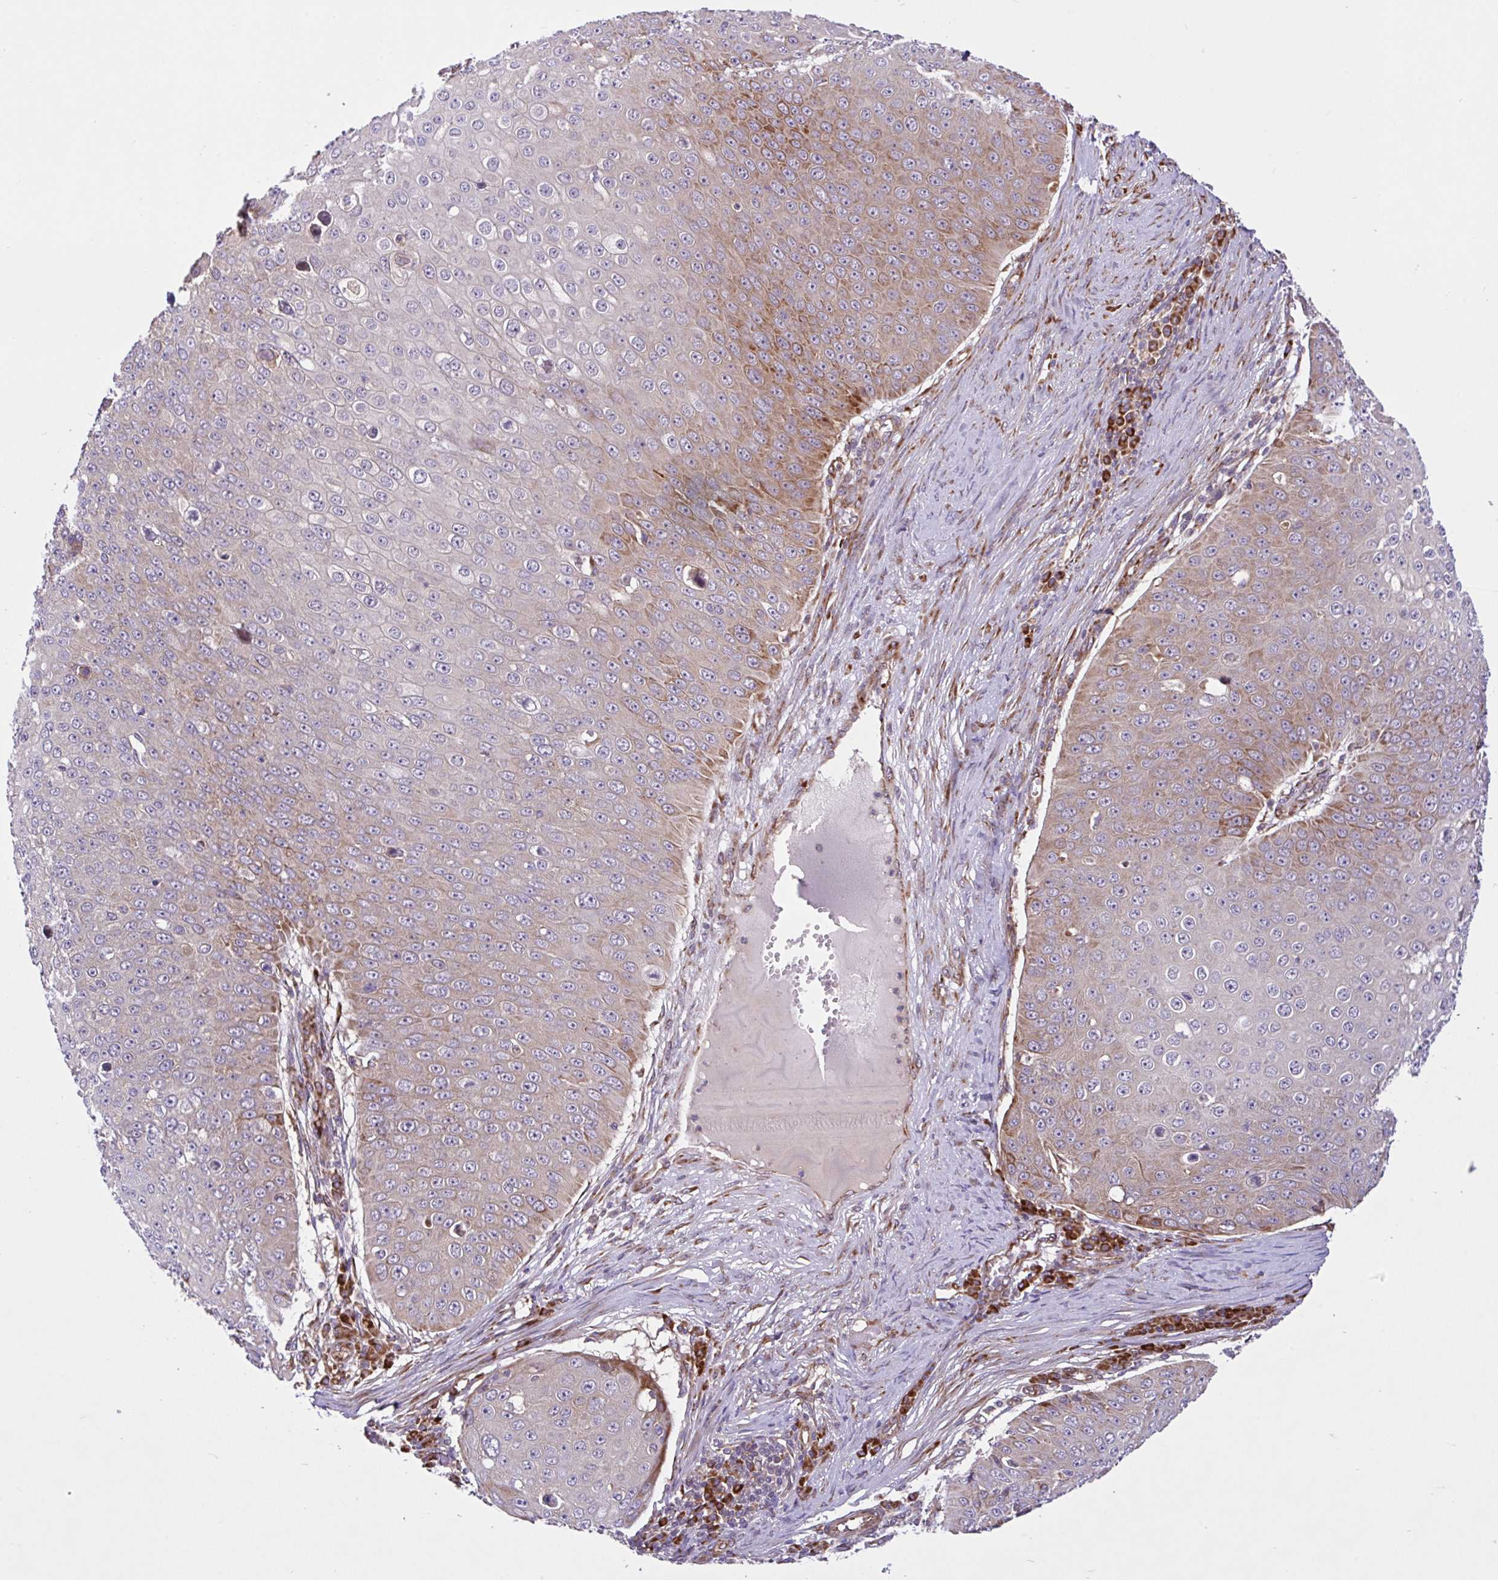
{"staining": {"intensity": "moderate", "quantity": "25%-75%", "location": "cytoplasmic/membranous"}, "tissue": "skin cancer", "cell_type": "Tumor cells", "image_type": "cancer", "snomed": [{"axis": "morphology", "description": "Squamous cell carcinoma, NOS"}, {"axis": "topography", "description": "Skin"}], "caption": "DAB (3,3'-diaminobenzidine) immunohistochemical staining of human squamous cell carcinoma (skin) exhibits moderate cytoplasmic/membranous protein positivity in about 25%-75% of tumor cells.", "gene": "NTPCR", "patient": {"sex": "male", "age": 71}}